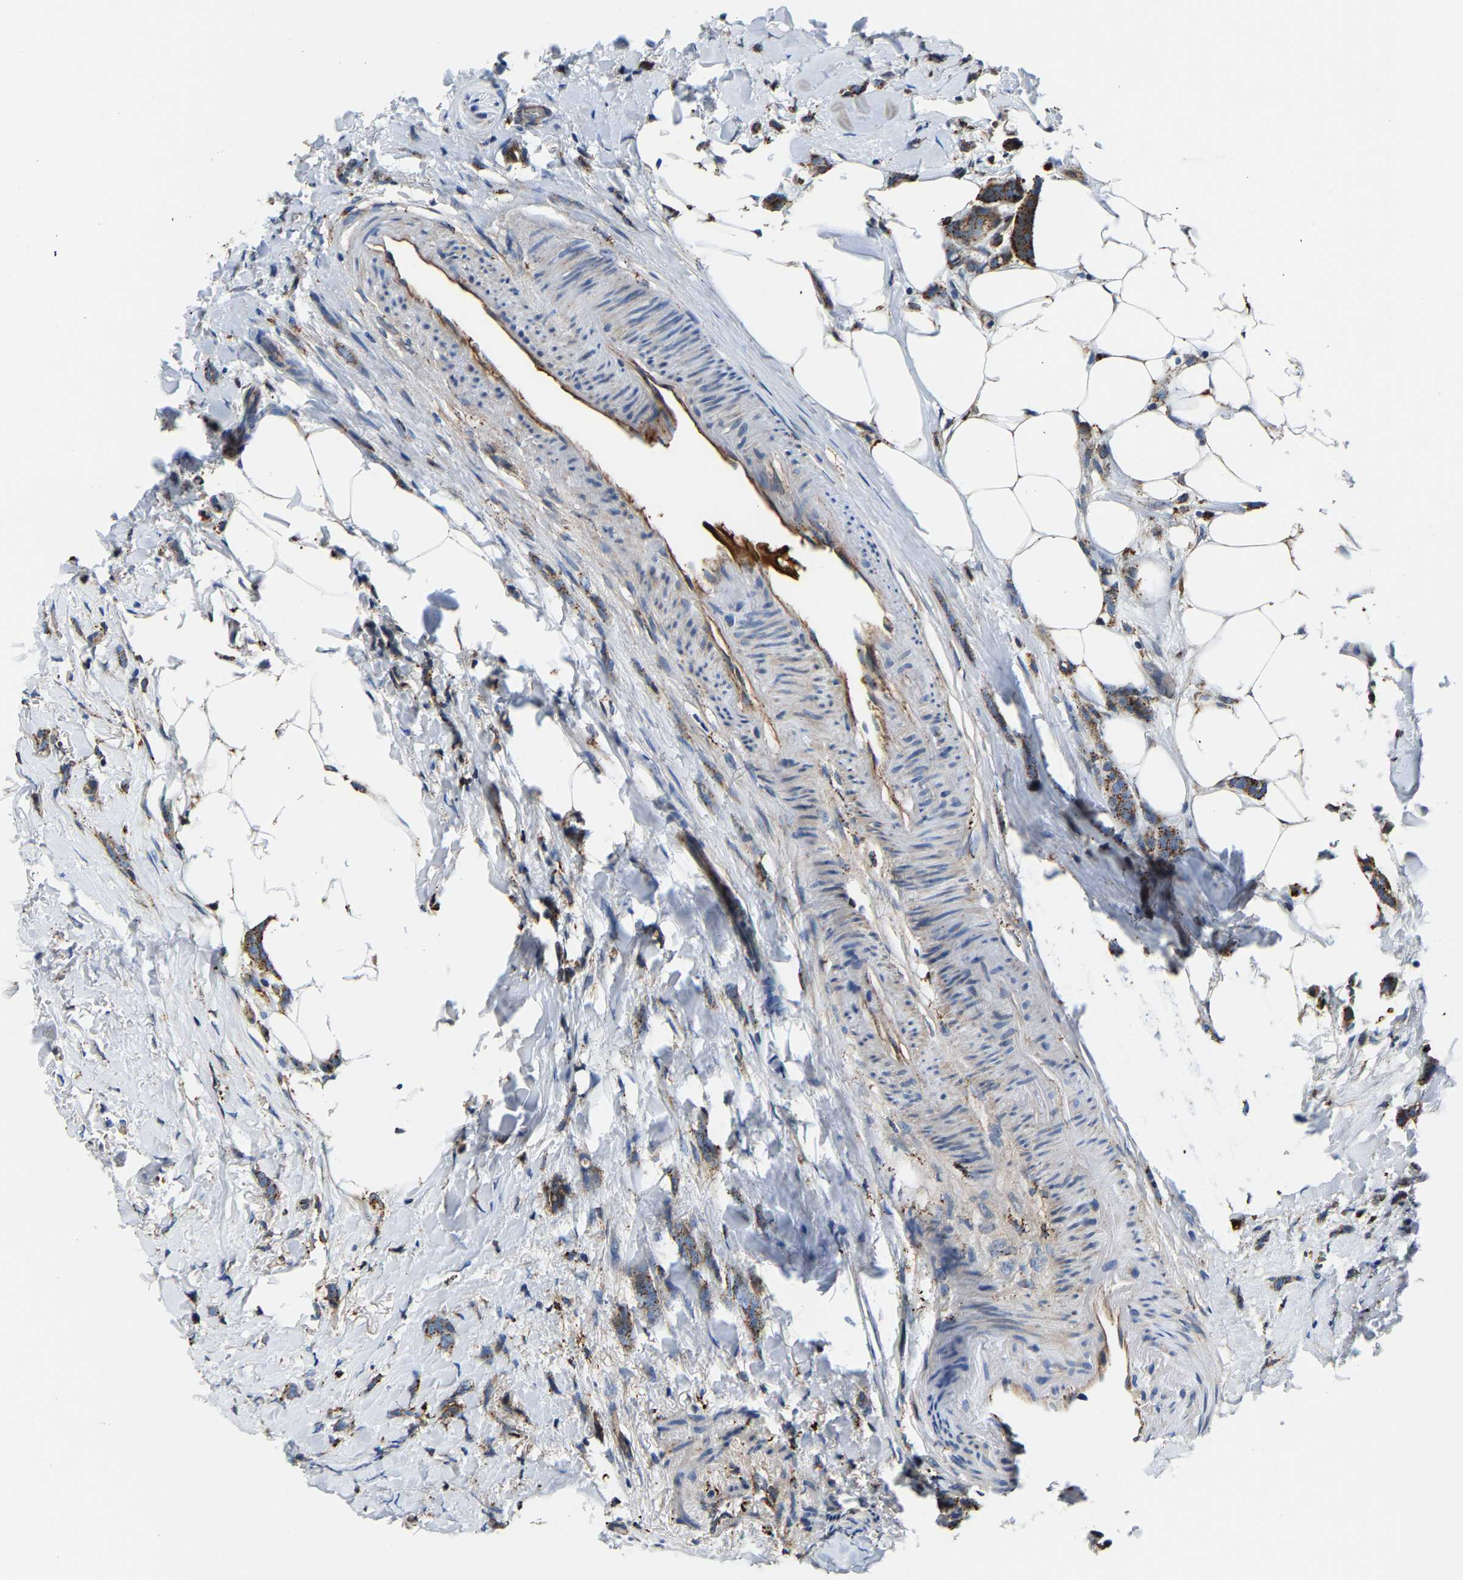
{"staining": {"intensity": "moderate", "quantity": ">75%", "location": "cytoplasmic/membranous"}, "tissue": "breast cancer", "cell_type": "Tumor cells", "image_type": "cancer", "snomed": [{"axis": "morphology", "description": "Lobular carcinoma, in situ"}, {"axis": "morphology", "description": "Lobular carcinoma"}, {"axis": "topography", "description": "Breast"}], "caption": "This is an image of immunohistochemistry (IHC) staining of lobular carcinoma (breast), which shows moderate expression in the cytoplasmic/membranous of tumor cells.", "gene": "DPP7", "patient": {"sex": "female", "age": 41}}